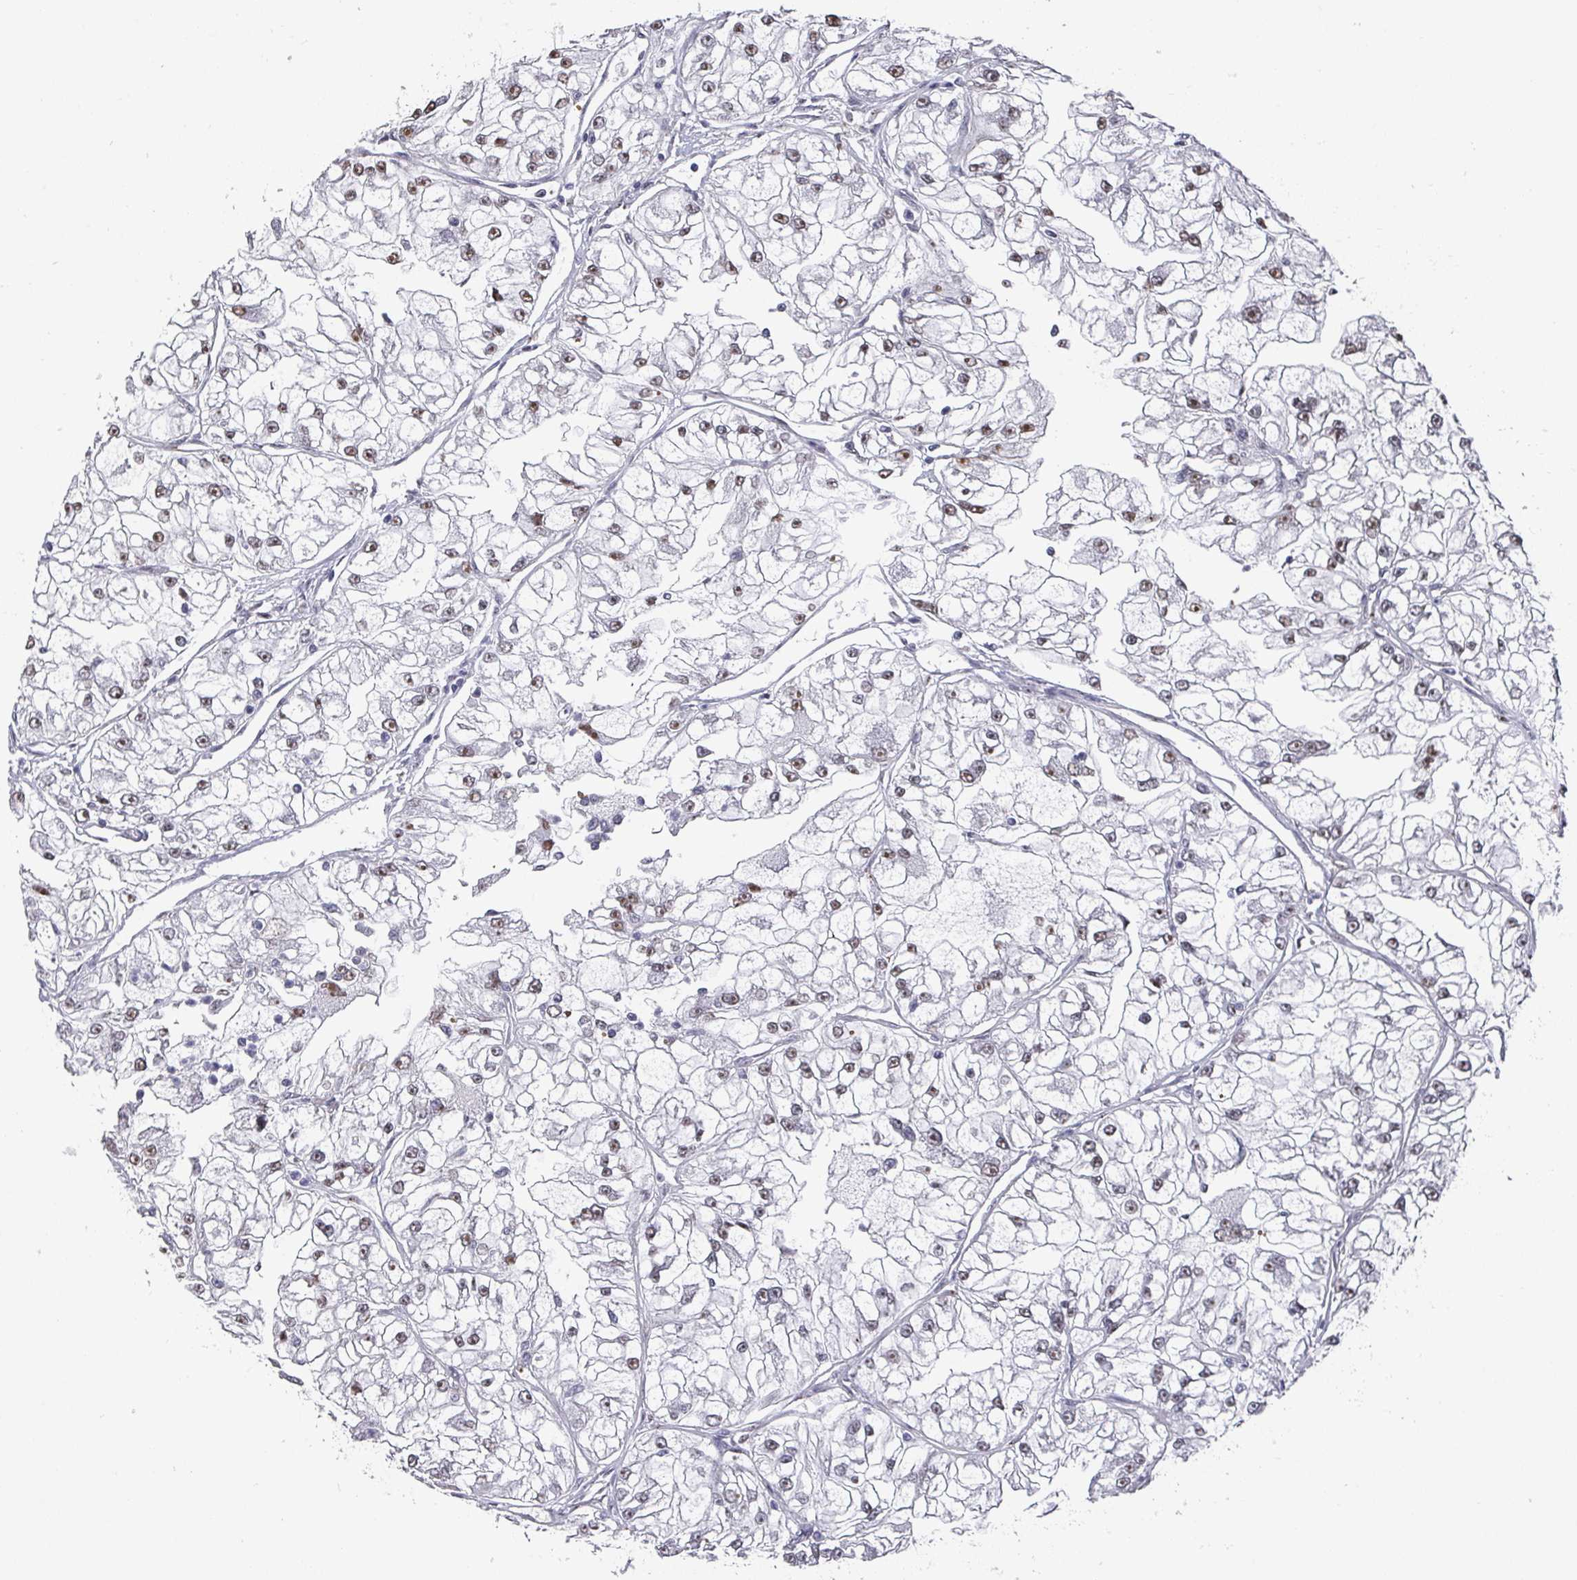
{"staining": {"intensity": "weak", "quantity": "25%-75%", "location": "nuclear"}, "tissue": "renal cancer", "cell_type": "Tumor cells", "image_type": "cancer", "snomed": [{"axis": "morphology", "description": "Adenocarcinoma, NOS"}, {"axis": "topography", "description": "Kidney"}], "caption": "Renal cancer tissue demonstrates weak nuclear positivity in approximately 25%-75% of tumor cells, visualized by immunohistochemistry. The protein of interest is stained brown, and the nuclei are stained in blue (DAB IHC with brightfield microscopy, high magnification).", "gene": "ZNF654", "patient": {"sex": "female", "age": 72}}